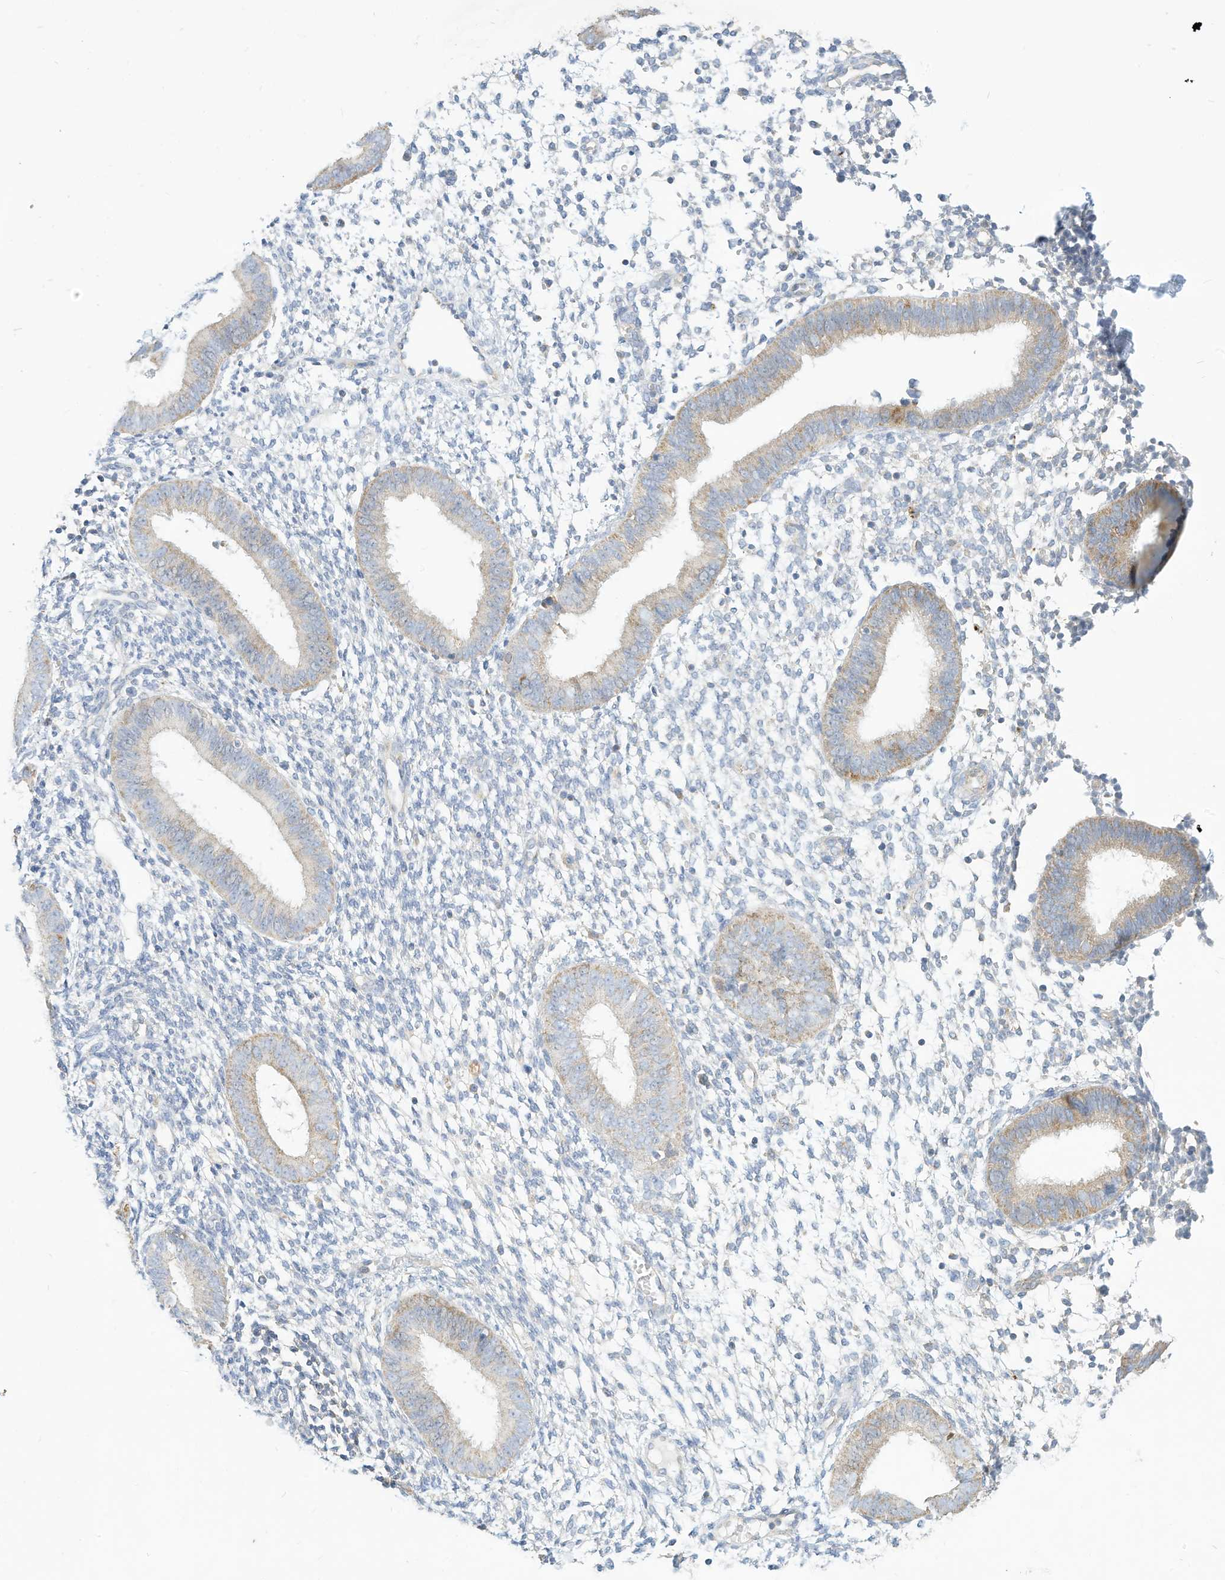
{"staining": {"intensity": "negative", "quantity": "none", "location": "none"}, "tissue": "endometrium", "cell_type": "Cells in endometrial stroma", "image_type": "normal", "snomed": [{"axis": "morphology", "description": "Normal tissue, NOS"}, {"axis": "topography", "description": "Uterus"}, {"axis": "topography", "description": "Endometrium"}], "caption": "Micrograph shows no significant protein positivity in cells in endometrial stroma of benign endometrium.", "gene": "RHOH", "patient": {"sex": "female", "age": 48}}